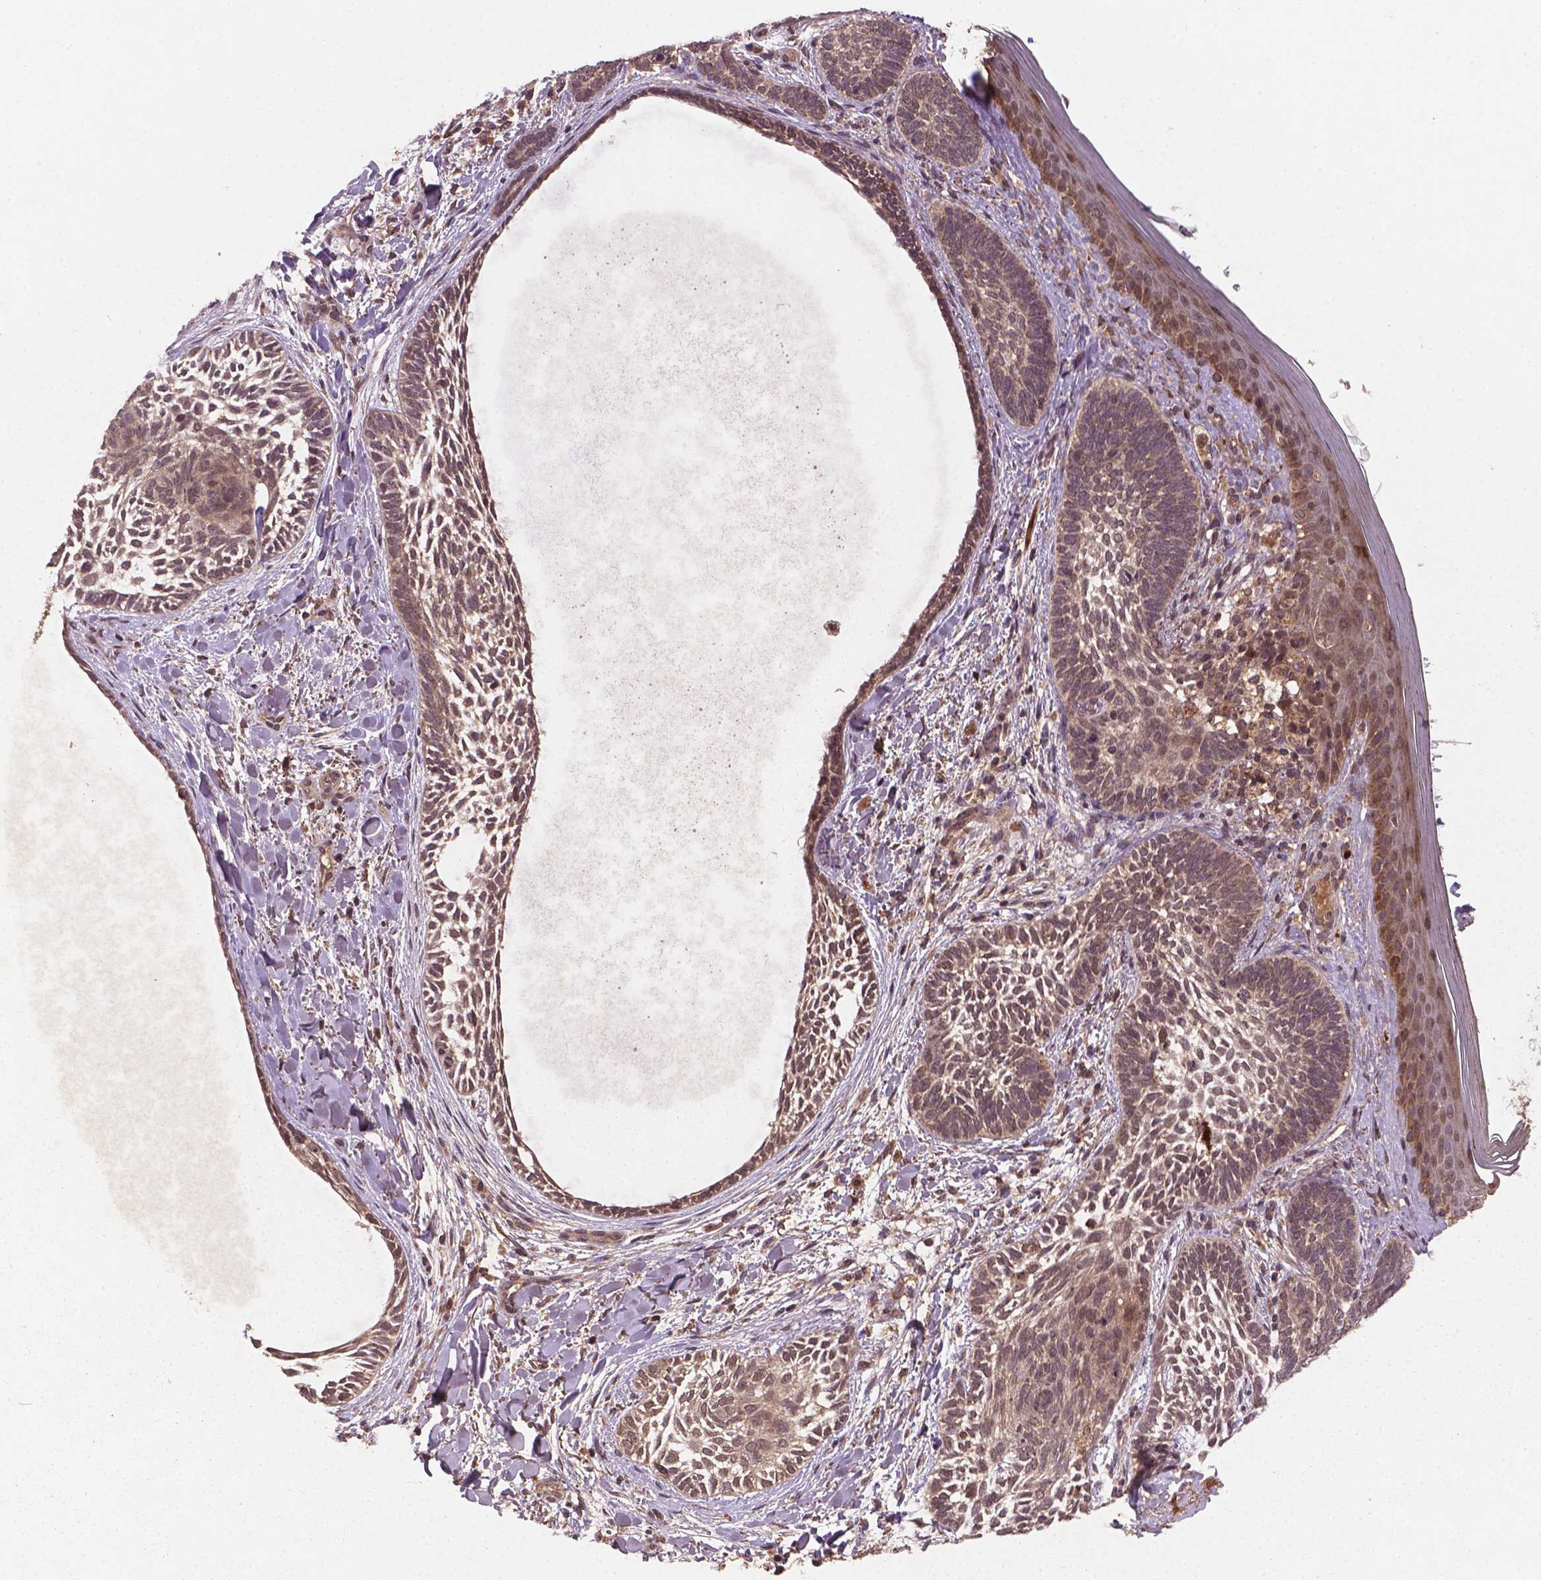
{"staining": {"intensity": "weak", "quantity": ">75%", "location": "cytoplasmic/membranous"}, "tissue": "skin cancer", "cell_type": "Tumor cells", "image_type": "cancer", "snomed": [{"axis": "morphology", "description": "Normal tissue, NOS"}, {"axis": "morphology", "description": "Basal cell carcinoma"}, {"axis": "topography", "description": "Skin"}], "caption": "DAB (3,3'-diaminobenzidine) immunohistochemical staining of human basal cell carcinoma (skin) displays weak cytoplasmic/membranous protein expression in about >75% of tumor cells.", "gene": "NIPAL2", "patient": {"sex": "male", "age": 46}}